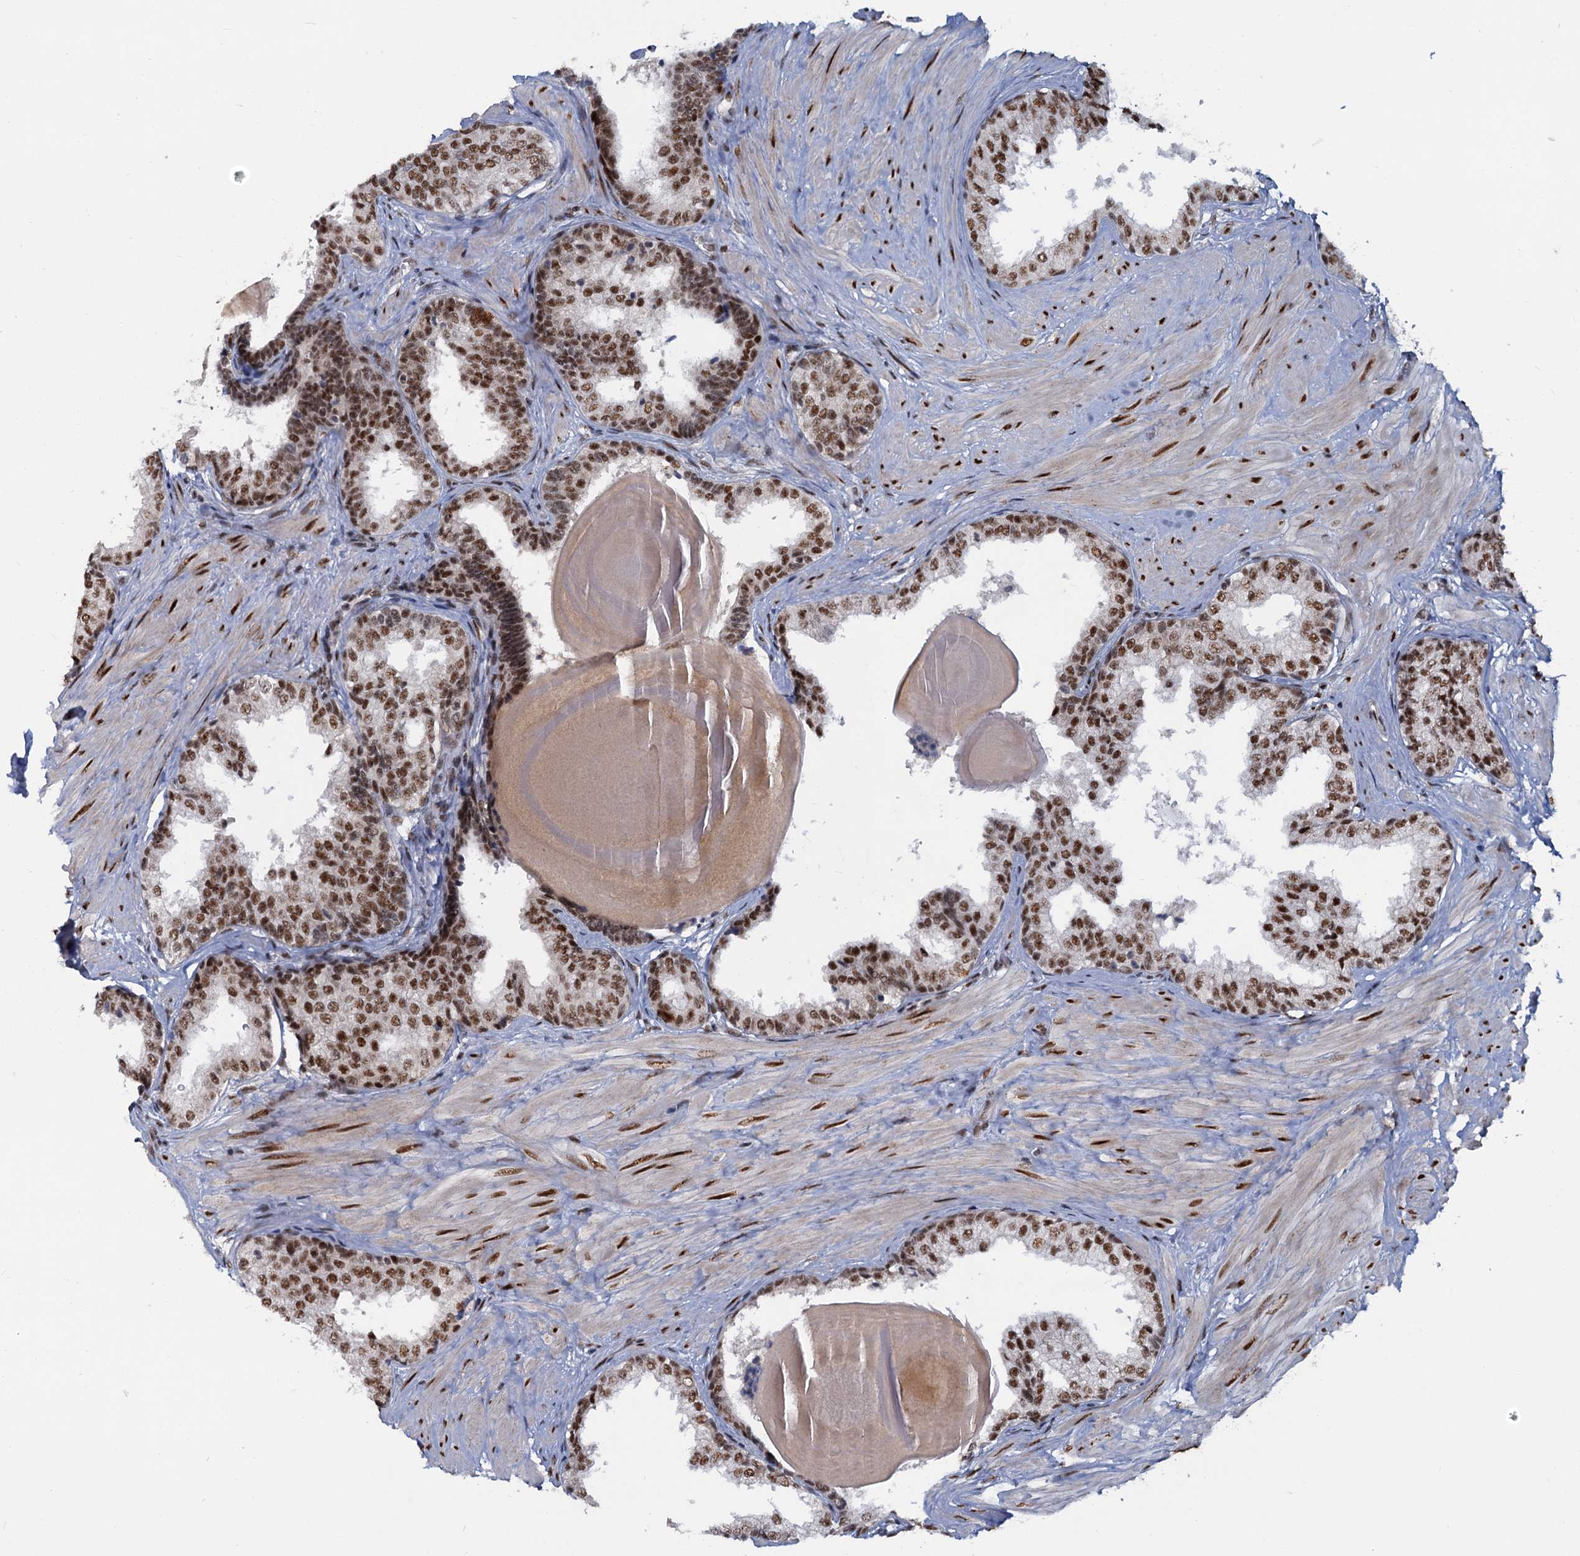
{"staining": {"intensity": "moderate", "quantity": ">75%", "location": "nuclear"}, "tissue": "prostate", "cell_type": "Glandular cells", "image_type": "normal", "snomed": [{"axis": "morphology", "description": "Normal tissue, NOS"}, {"axis": "topography", "description": "Prostate"}], "caption": "High-magnification brightfield microscopy of benign prostate stained with DAB (3,3'-diaminobenzidine) (brown) and counterstained with hematoxylin (blue). glandular cells exhibit moderate nuclear staining is present in approximately>75% of cells. (brown staining indicates protein expression, while blue staining denotes nuclei).", "gene": "WBP4", "patient": {"sex": "male", "age": 48}}